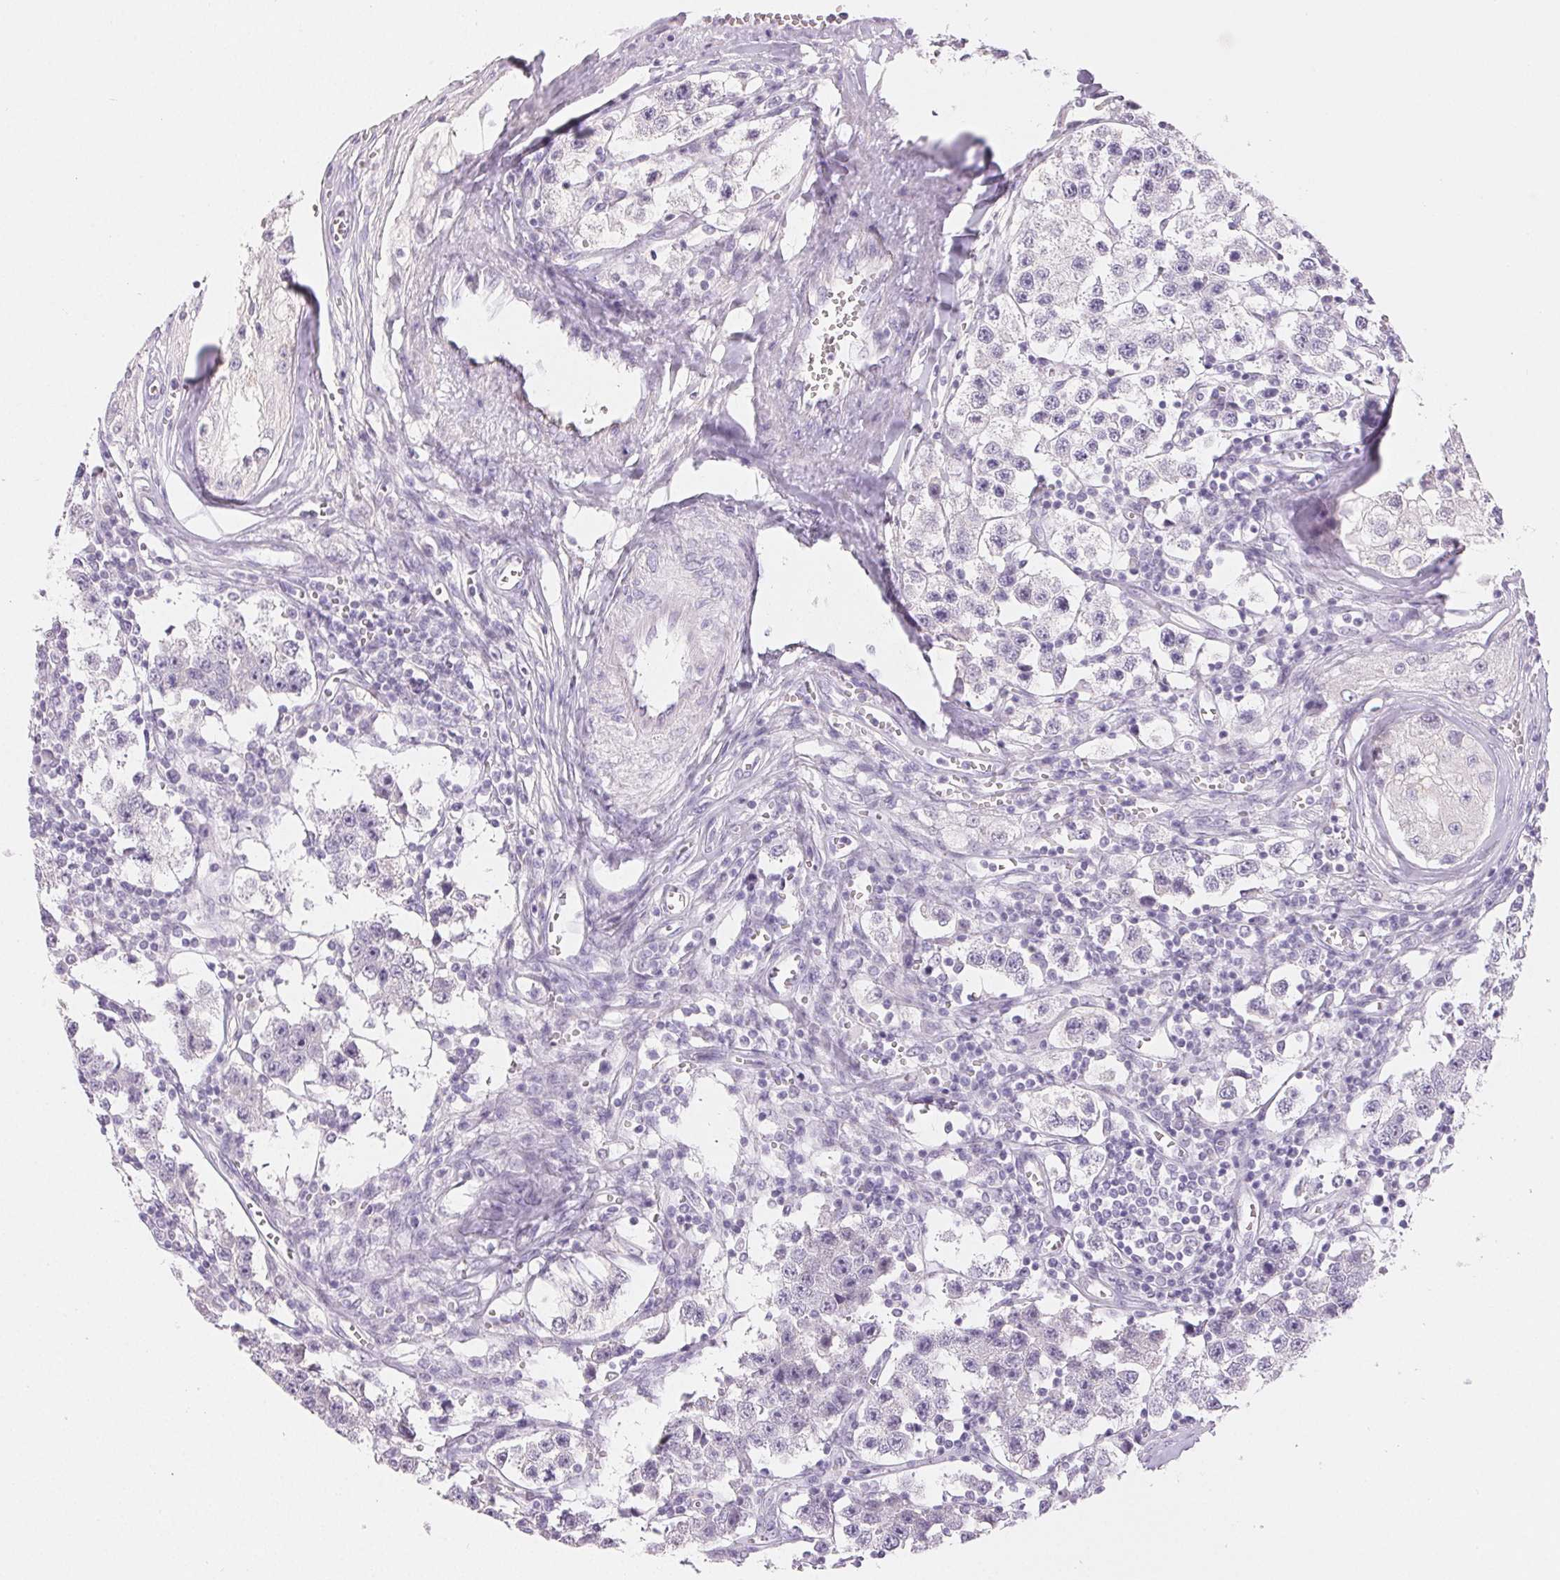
{"staining": {"intensity": "negative", "quantity": "none", "location": "none"}, "tissue": "testis cancer", "cell_type": "Tumor cells", "image_type": "cancer", "snomed": [{"axis": "morphology", "description": "Seminoma, NOS"}, {"axis": "topography", "description": "Testis"}], "caption": "Testis cancer (seminoma) was stained to show a protein in brown. There is no significant positivity in tumor cells. (Immunohistochemistry, brightfield microscopy, high magnification).", "gene": "BPIFB2", "patient": {"sex": "male", "age": 34}}